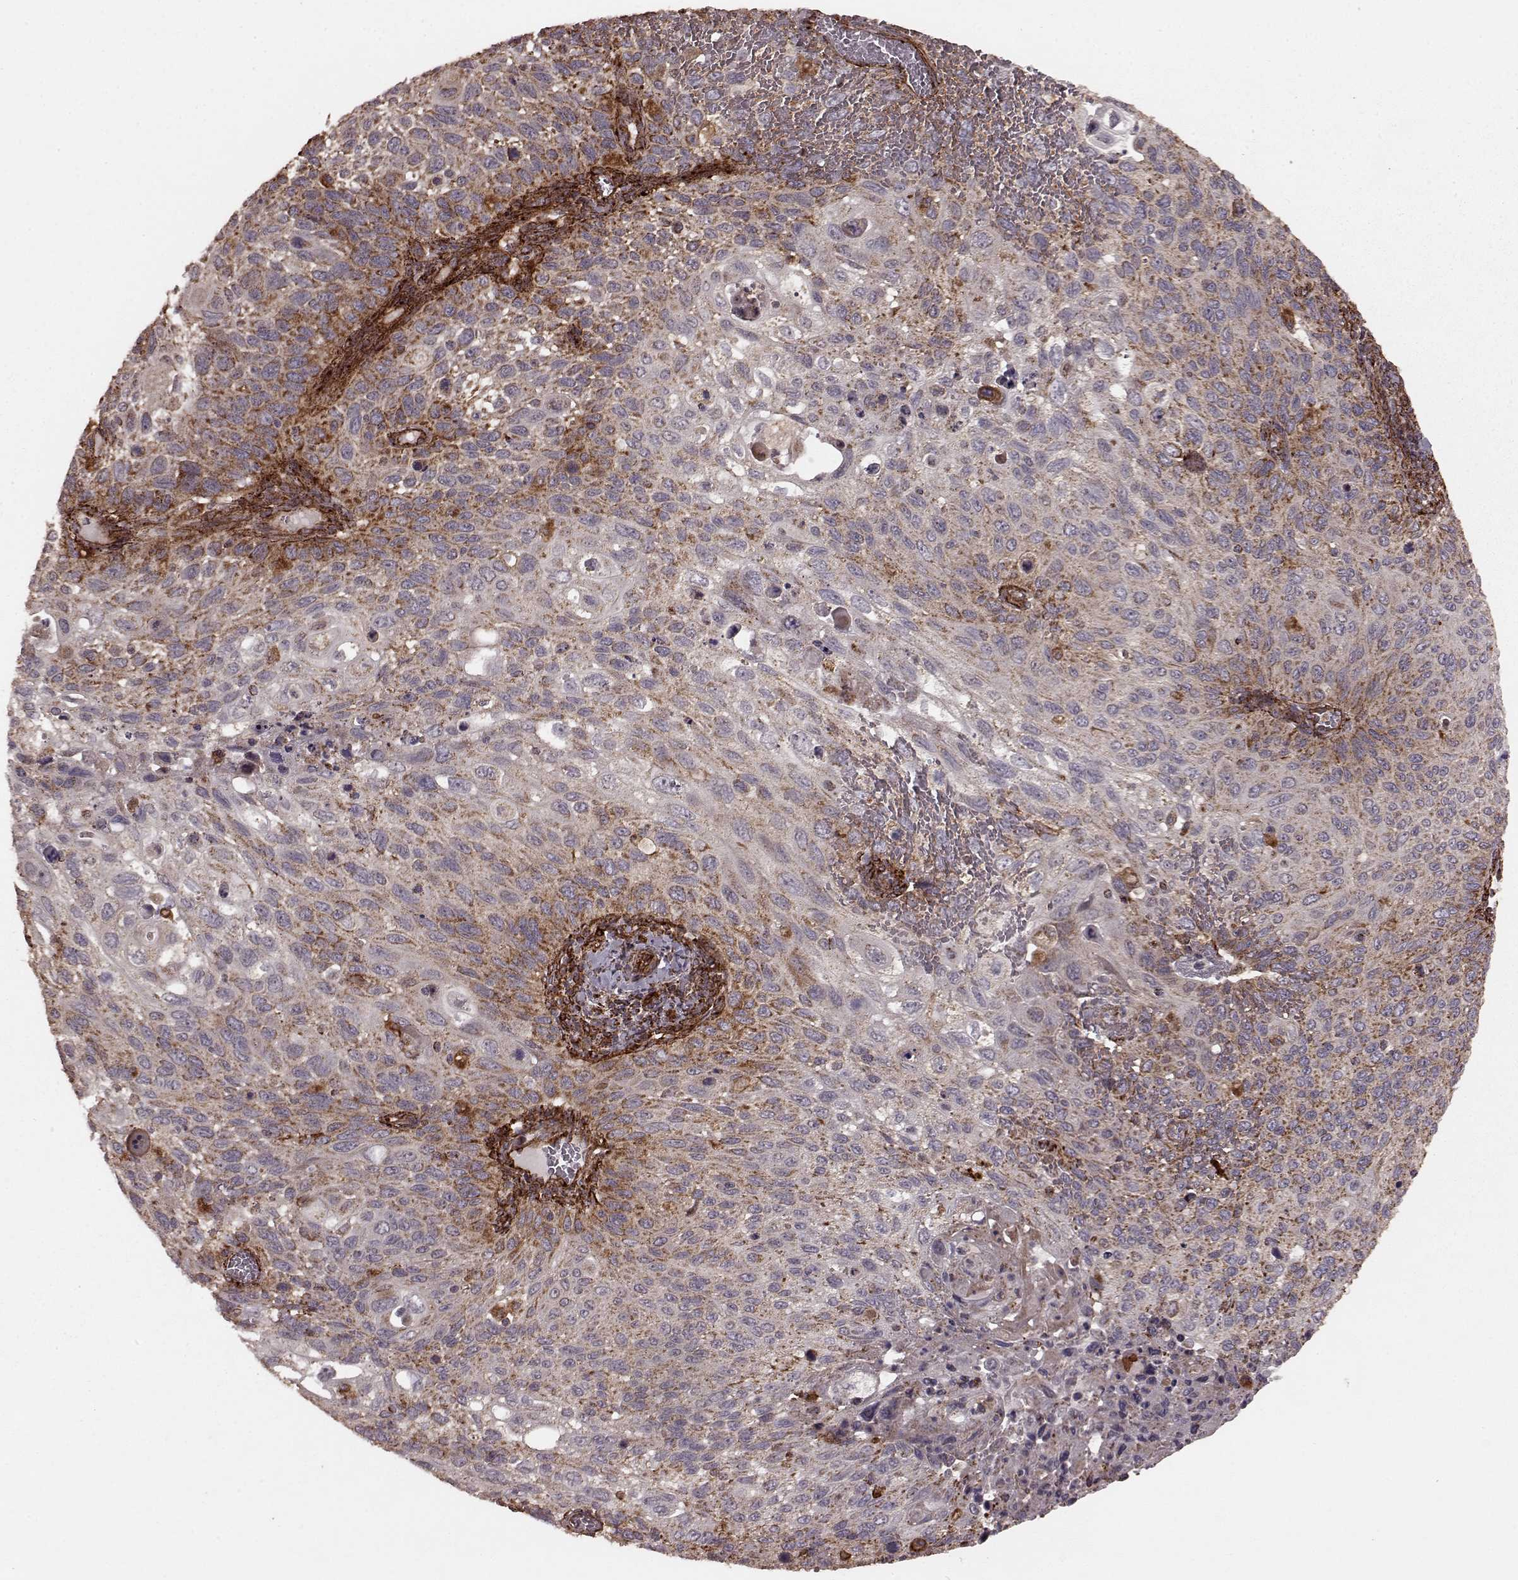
{"staining": {"intensity": "weak", "quantity": ">75%", "location": "cytoplasmic/membranous"}, "tissue": "cervical cancer", "cell_type": "Tumor cells", "image_type": "cancer", "snomed": [{"axis": "morphology", "description": "Squamous cell carcinoma, NOS"}, {"axis": "topography", "description": "Cervix"}], "caption": "Weak cytoplasmic/membranous positivity is appreciated in approximately >75% of tumor cells in cervical cancer.", "gene": "FXN", "patient": {"sex": "female", "age": 70}}